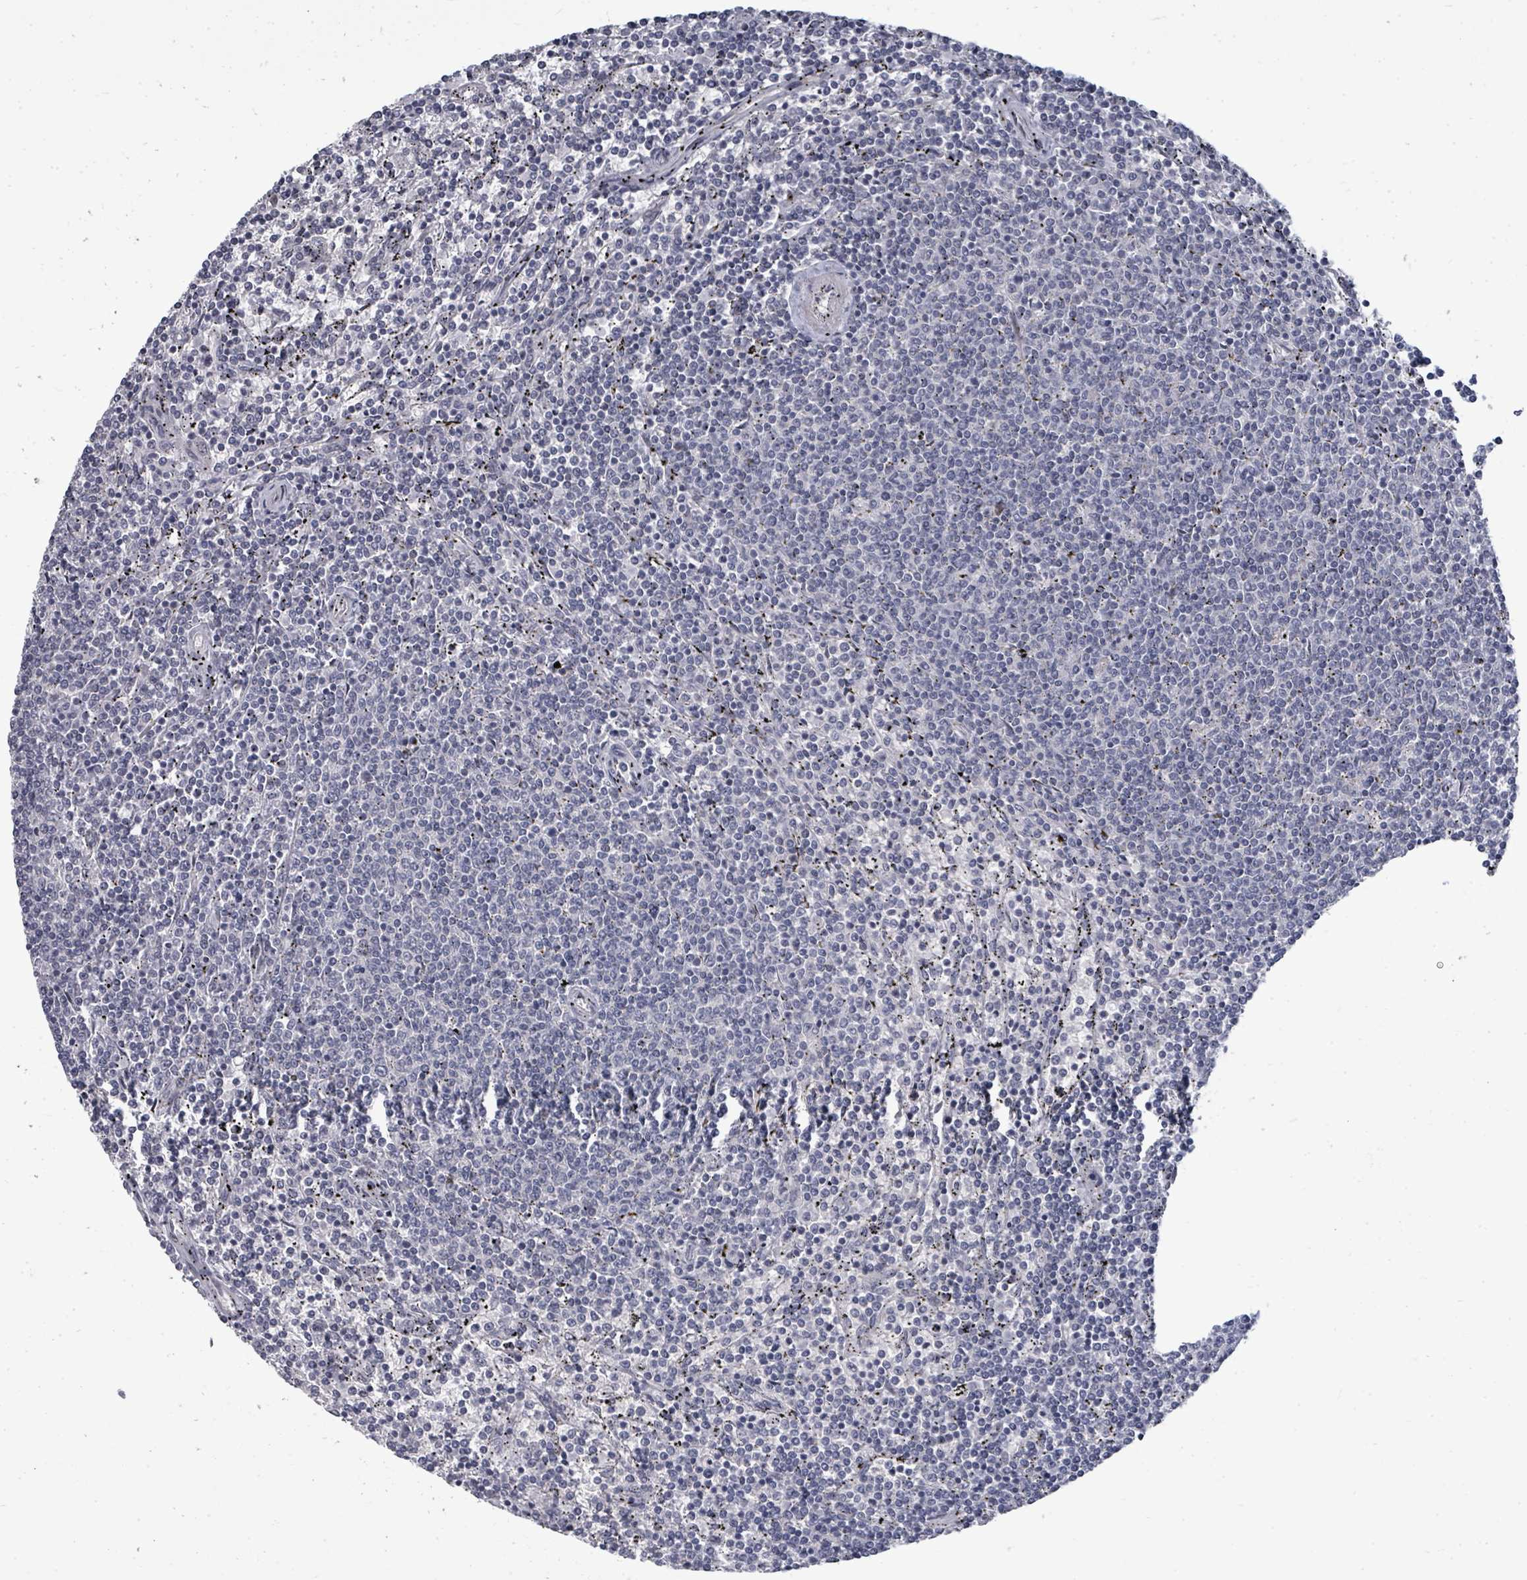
{"staining": {"intensity": "negative", "quantity": "none", "location": "none"}, "tissue": "lymphoma", "cell_type": "Tumor cells", "image_type": "cancer", "snomed": [{"axis": "morphology", "description": "Malignant lymphoma, non-Hodgkin's type, Low grade"}, {"axis": "topography", "description": "Spleen"}], "caption": "Low-grade malignant lymphoma, non-Hodgkin's type was stained to show a protein in brown. There is no significant positivity in tumor cells.", "gene": "PTPN20", "patient": {"sex": "female", "age": 50}}